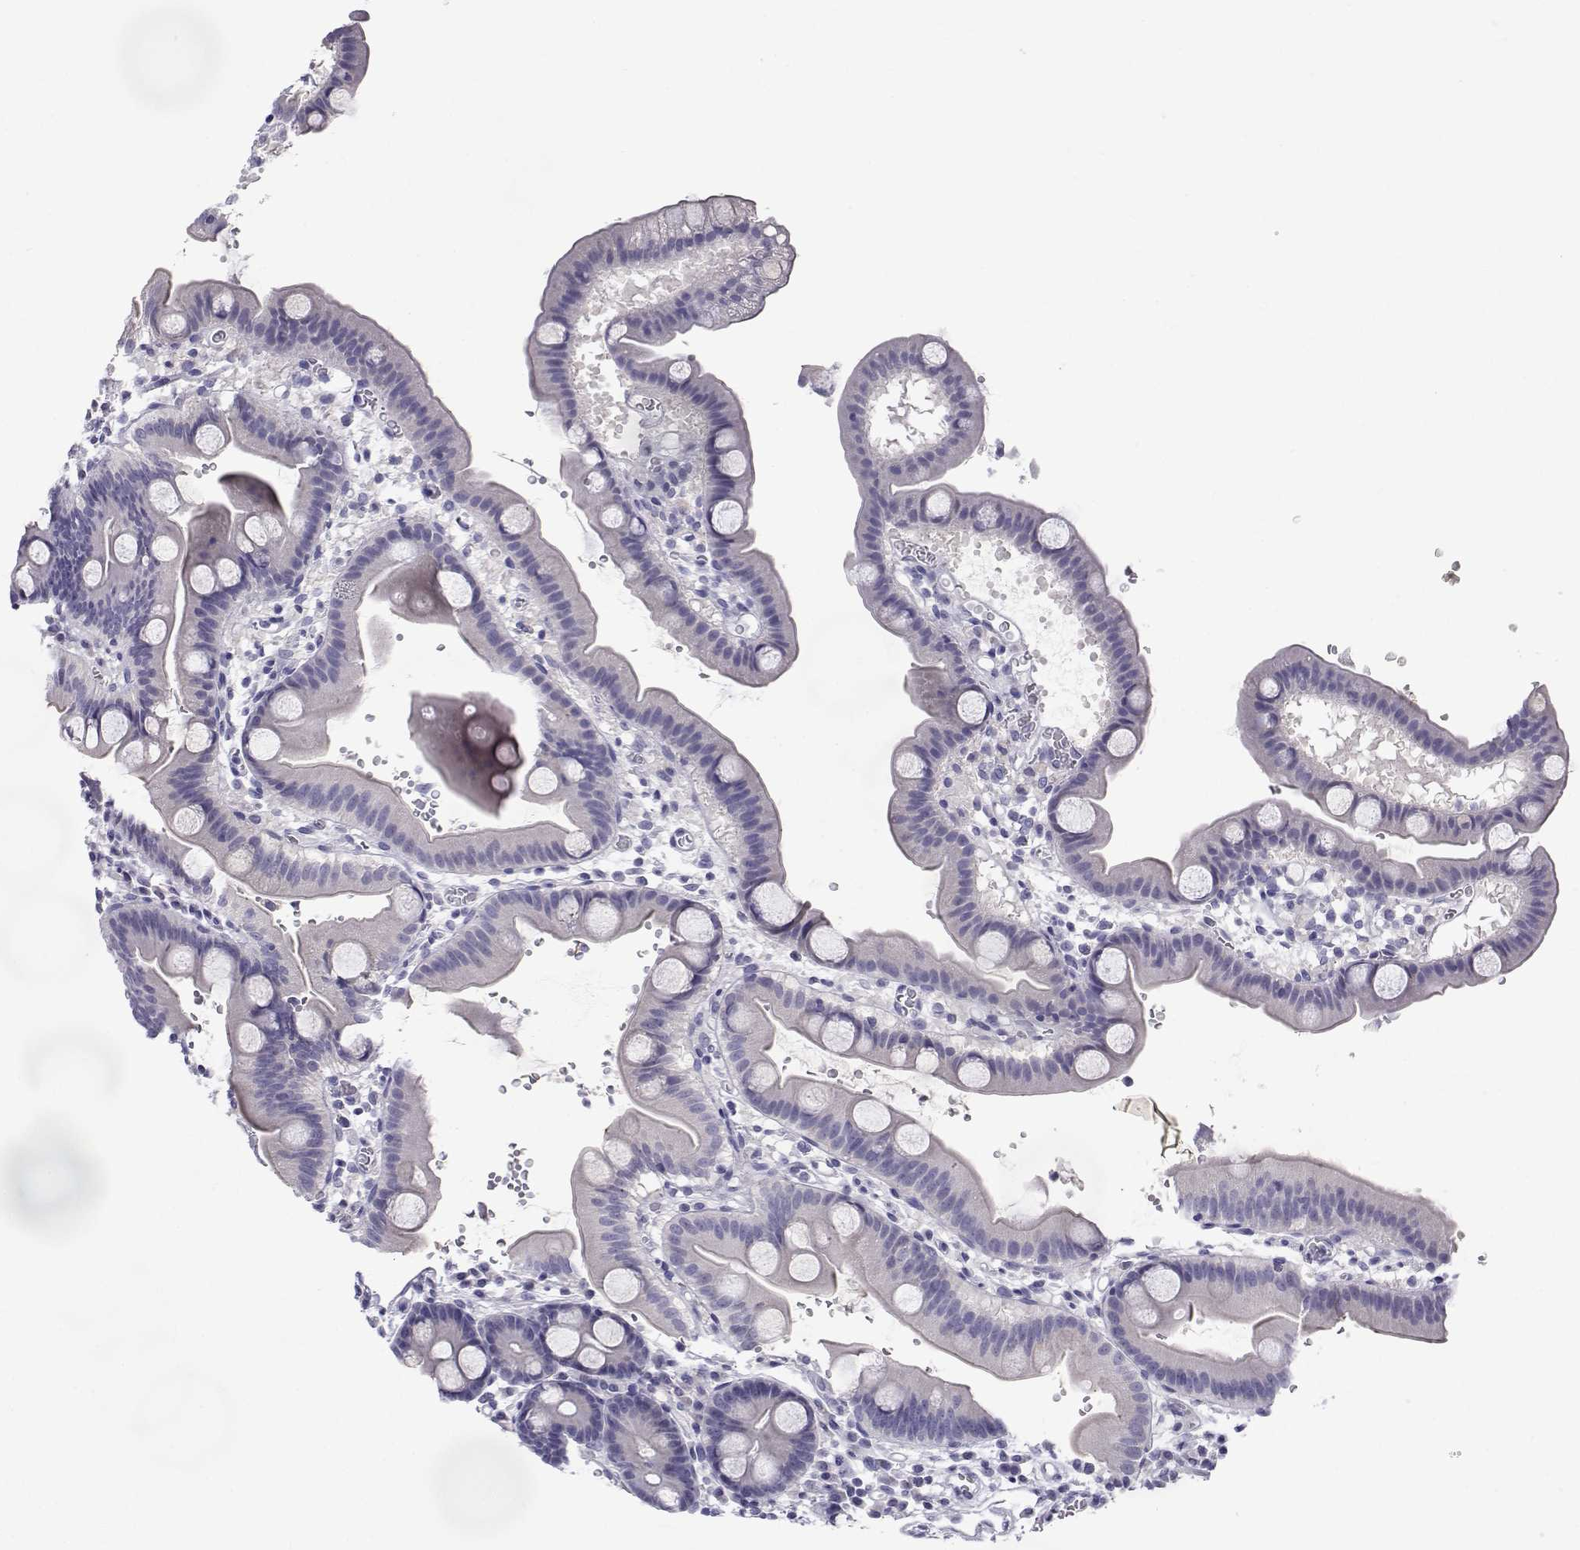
{"staining": {"intensity": "negative", "quantity": "none", "location": "none"}, "tissue": "duodenum", "cell_type": "Glandular cells", "image_type": "normal", "snomed": [{"axis": "morphology", "description": "Normal tissue, NOS"}, {"axis": "topography", "description": "Duodenum"}], "caption": "This is an immunohistochemistry (IHC) histopathology image of benign duodenum. There is no positivity in glandular cells.", "gene": "SLC6A3", "patient": {"sex": "male", "age": 59}}